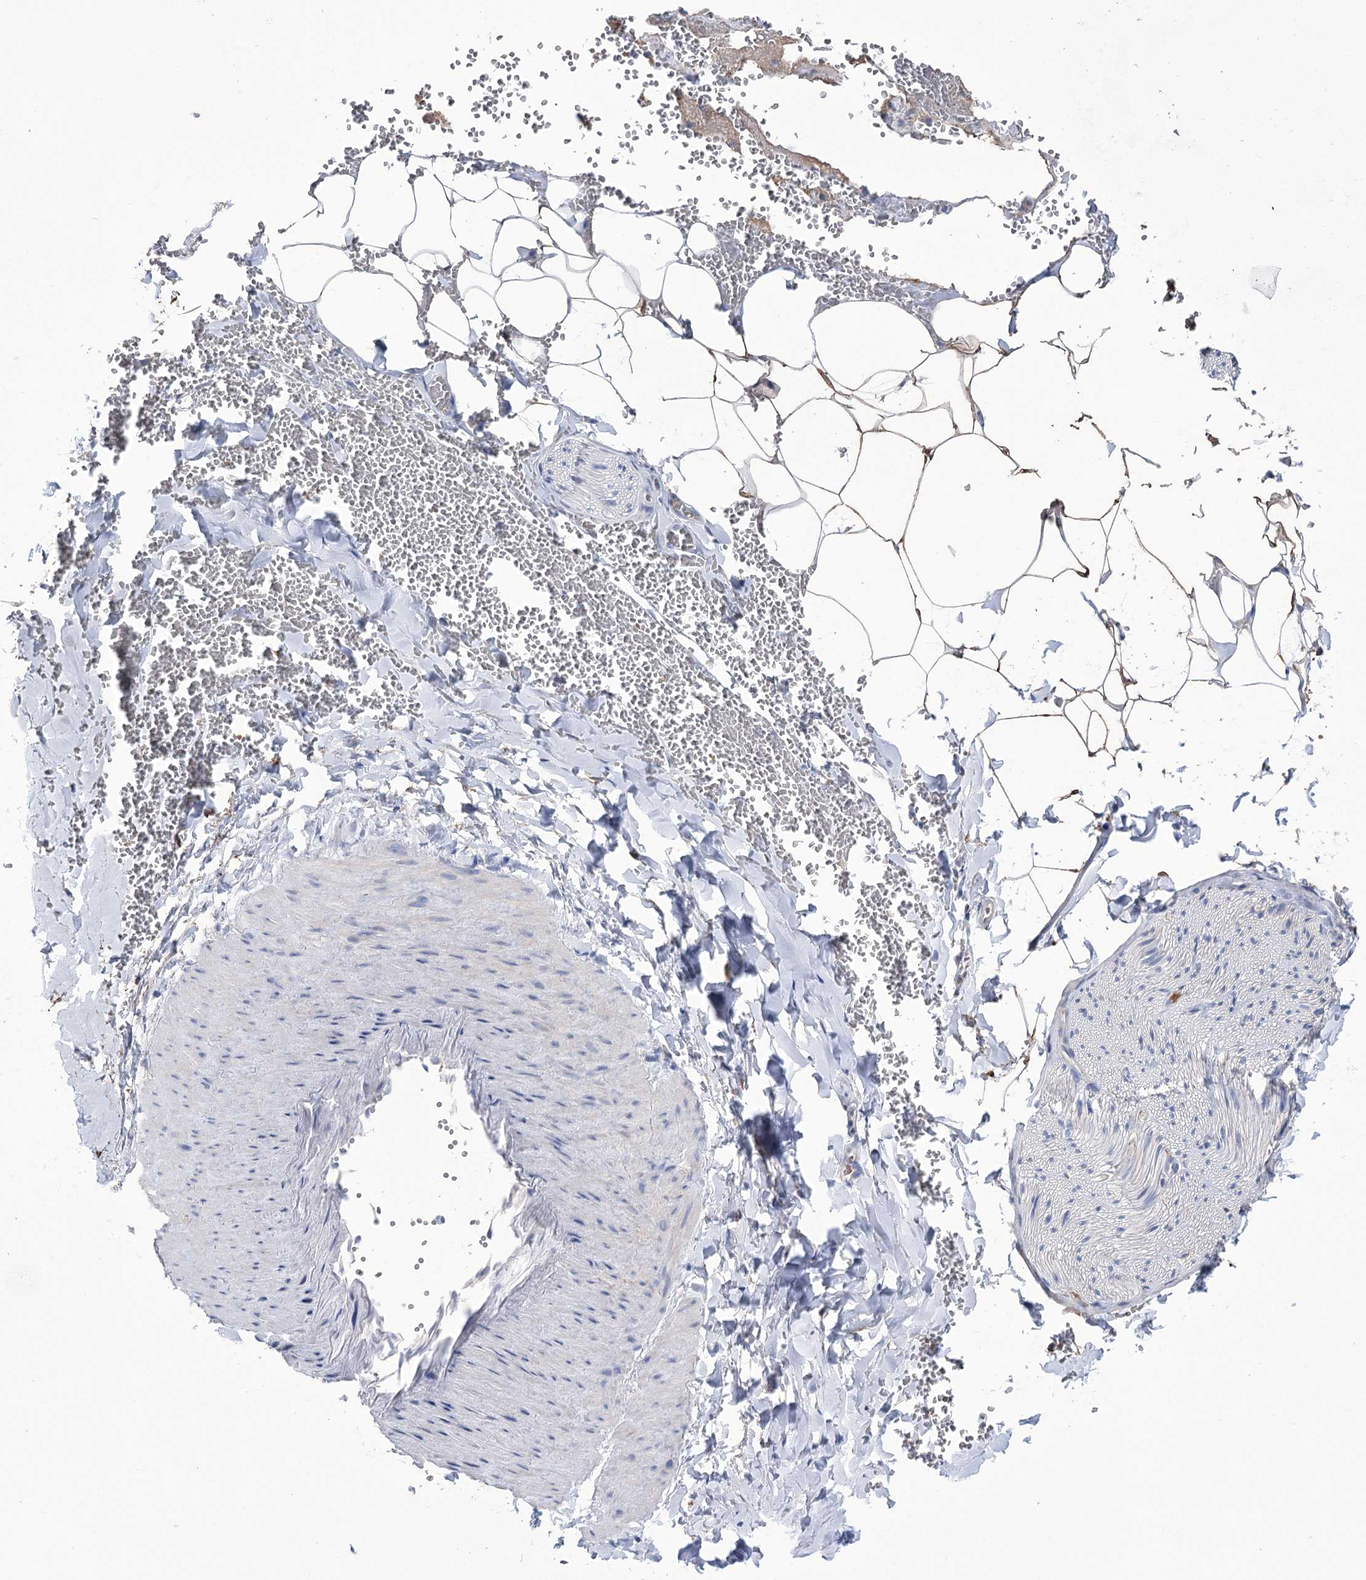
{"staining": {"intensity": "weak", "quantity": ">75%", "location": "cytoplasmic/membranous"}, "tissue": "adipose tissue", "cell_type": "Adipocytes", "image_type": "normal", "snomed": [{"axis": "morphology", "description": "Normal tissue, NOS"}, {"axis": "topography", "description": "Gallbladder"}, {"axis": "topography", "description": "Peripheral nerve tissue"}], "caption": "Benign adipose tissue was stained to show a protein in brown. There is low levels of weak cytoplasmic/membranous positivity in about >75% of adipocytes. (Stains: DAB in brown, nuclei in blue, Microscopy: brightfield microscopy at high magnification).", "gene": "ZNF622", "patient": {"sex": "male", "age": 38}}